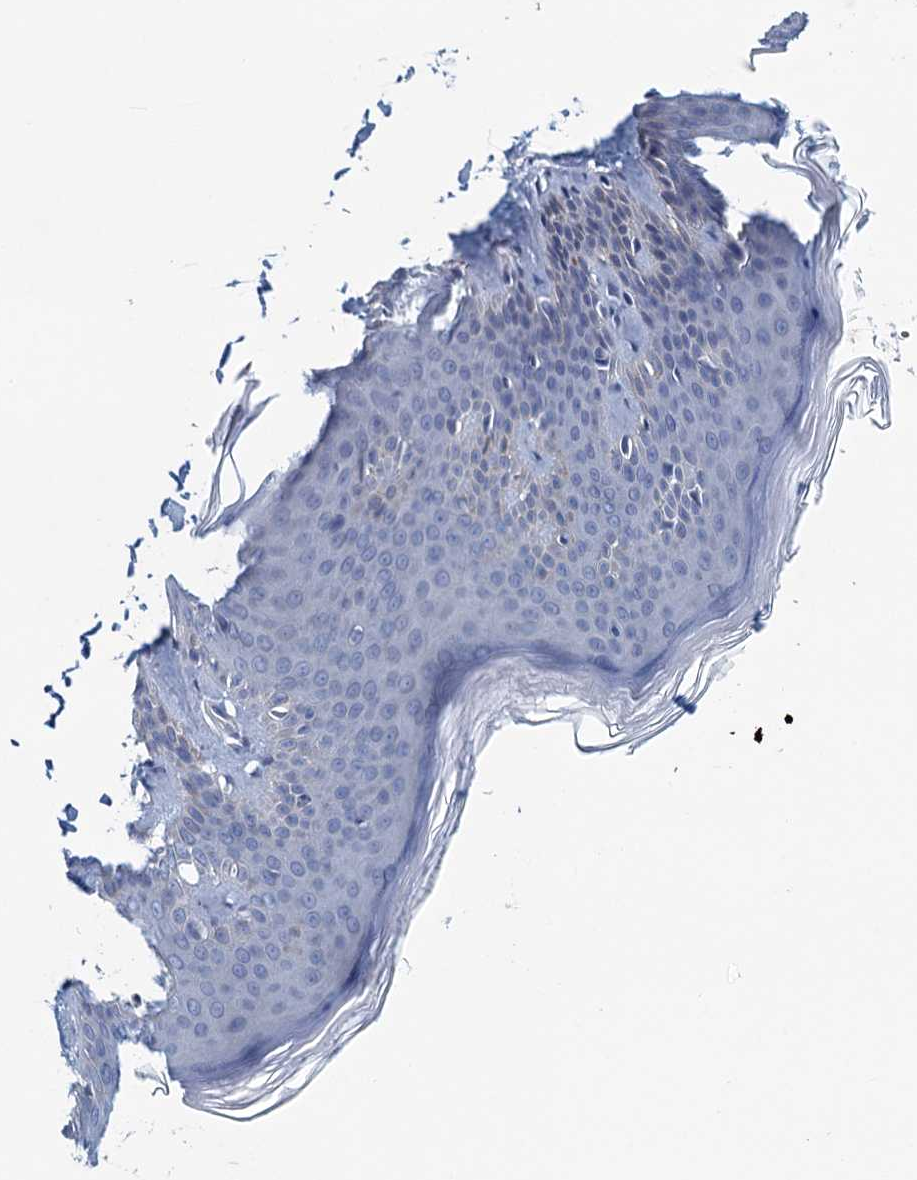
{"staining": {"intensity": "negative", "quantity": "none", "location": "none"}, "tissue": "skin", "cell_type": "Fibroblasts", "image_type": "normal", "snomed": [{"axis": "morphology", "description": "Normal tissue, NOS"}, {"axis": "topography", "description": "Skin"}], "caption": "DAB immunohistochemical staining of unremarkable skin exhibits no significant expression in fibroblasts.", "gene": "ALG2", "patient": {"sex": "female", "age": 27}}